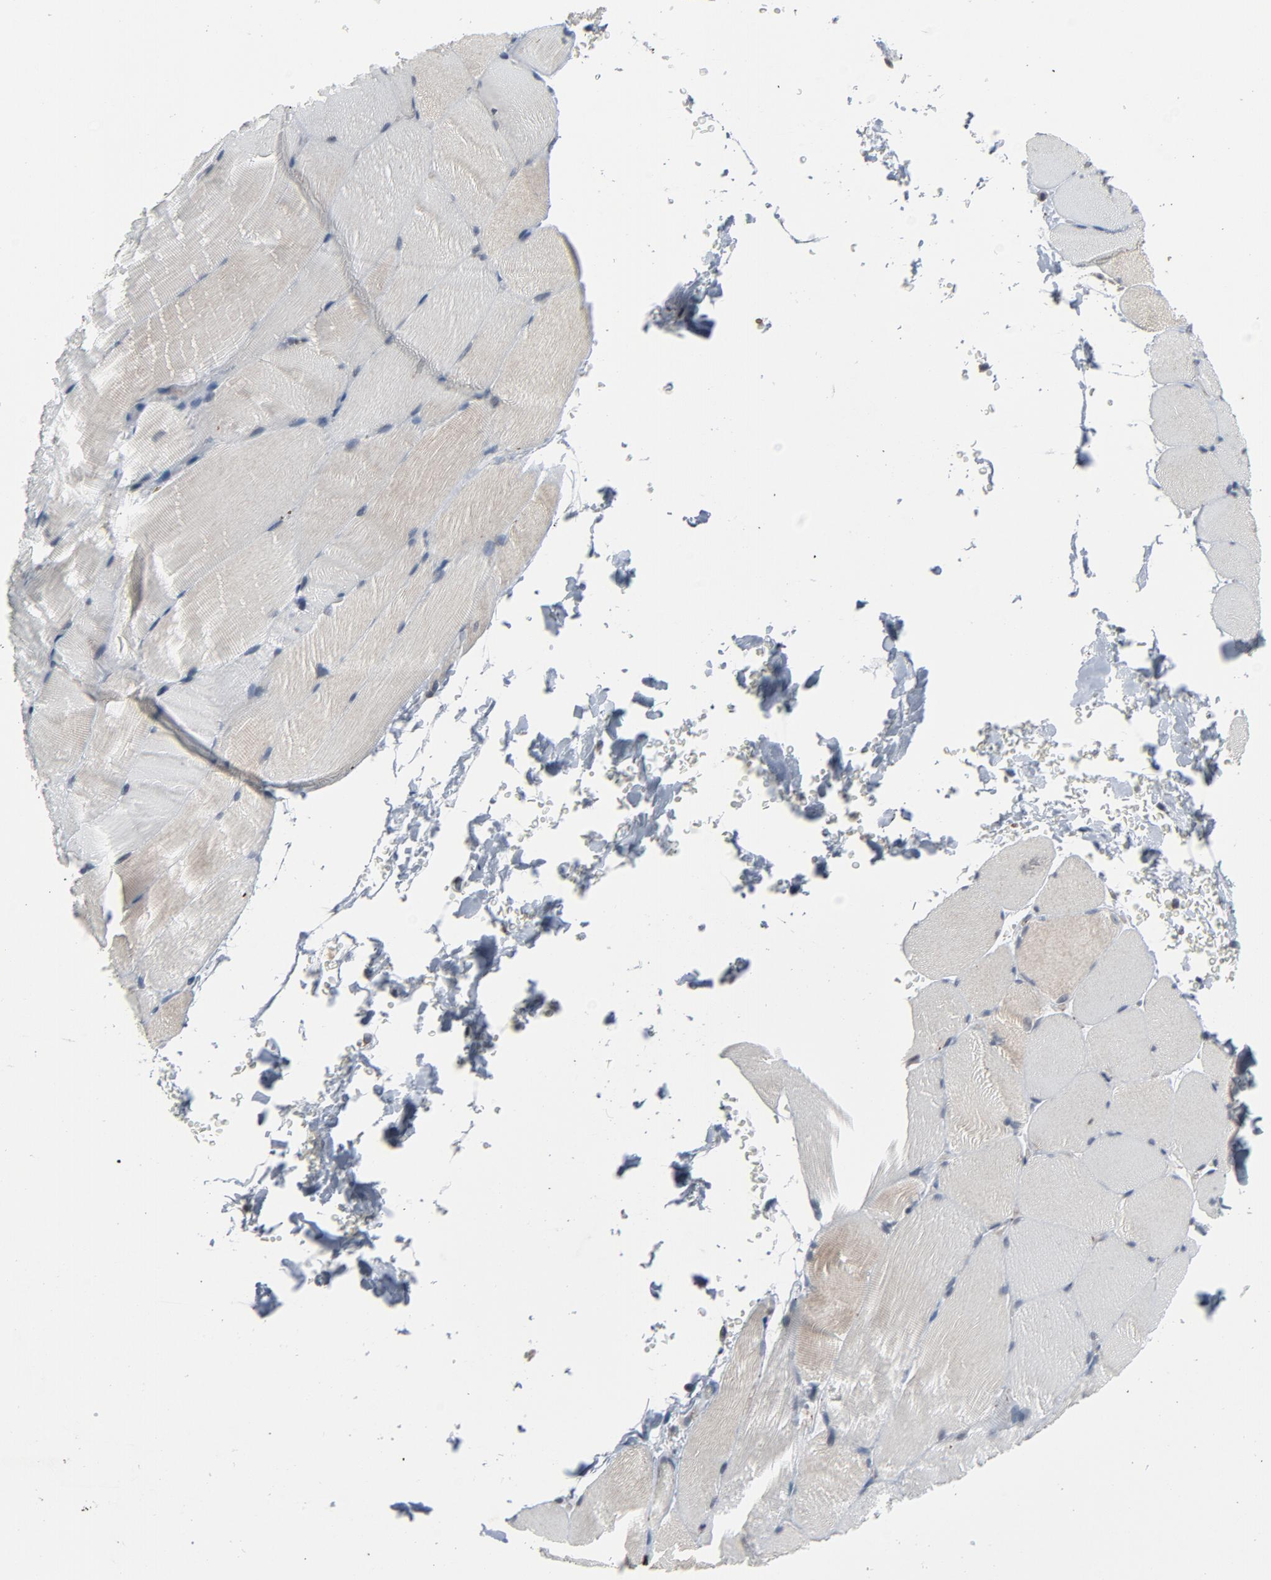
{"staining": {"intensity": "negative", "quantity": "none", "location": "none"}, "tissue": "skeletal muscle", "cell_type": "Myocytes", "image_type": "normal", "snomed": [{"axis": "morphology", "description": "Normal tissue, NOS"}, {"axis": "topography", "description": "Skeletal muscle"}, {"axis": "topography", "description": "Parathyroid gland"}], "caption": "Histopathology image shows no protein staining in myocytes of benign skeletal muscle.", "gene": "PDZD4", "patient": {"sex": "female", "age": 37}}